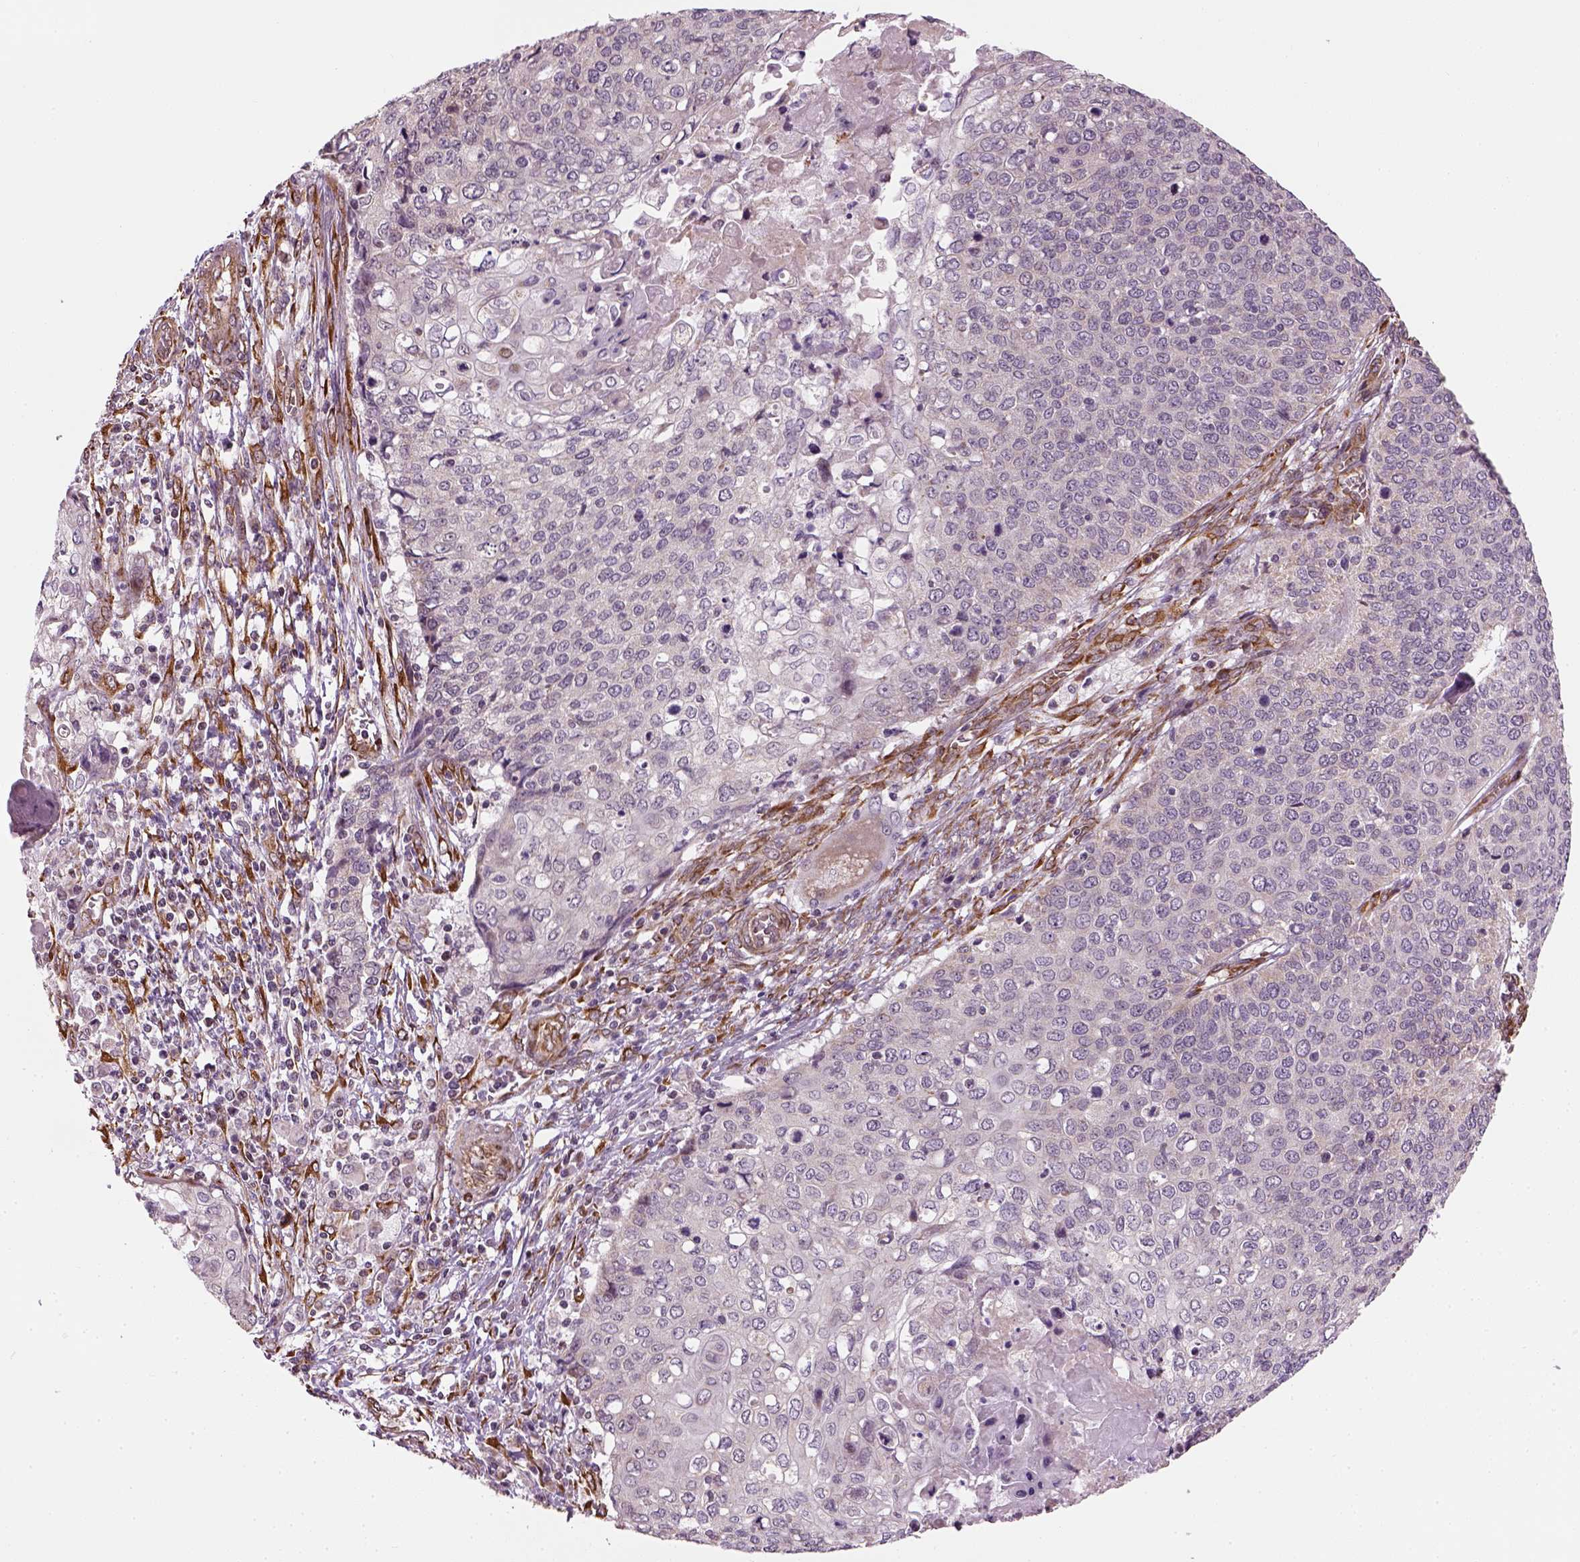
{"staining": {"intensity": "negative", "quantity": "none", "location": "none"}, "tissue": "cervical cancer", "cell_type": "Tumor cells", "image_type": "cancer", "snomed": [{"axis": "morphology", "description": "Squamous cell carcinoma, NOS"}, {"axis": "topography", "description": "Cervix"}], "caption": "IHC of cervical squamous cell carcinoma exhibits no staining in tumor cells.", "gene": "XK", "patient": {"sex": "female", "age": 39}}